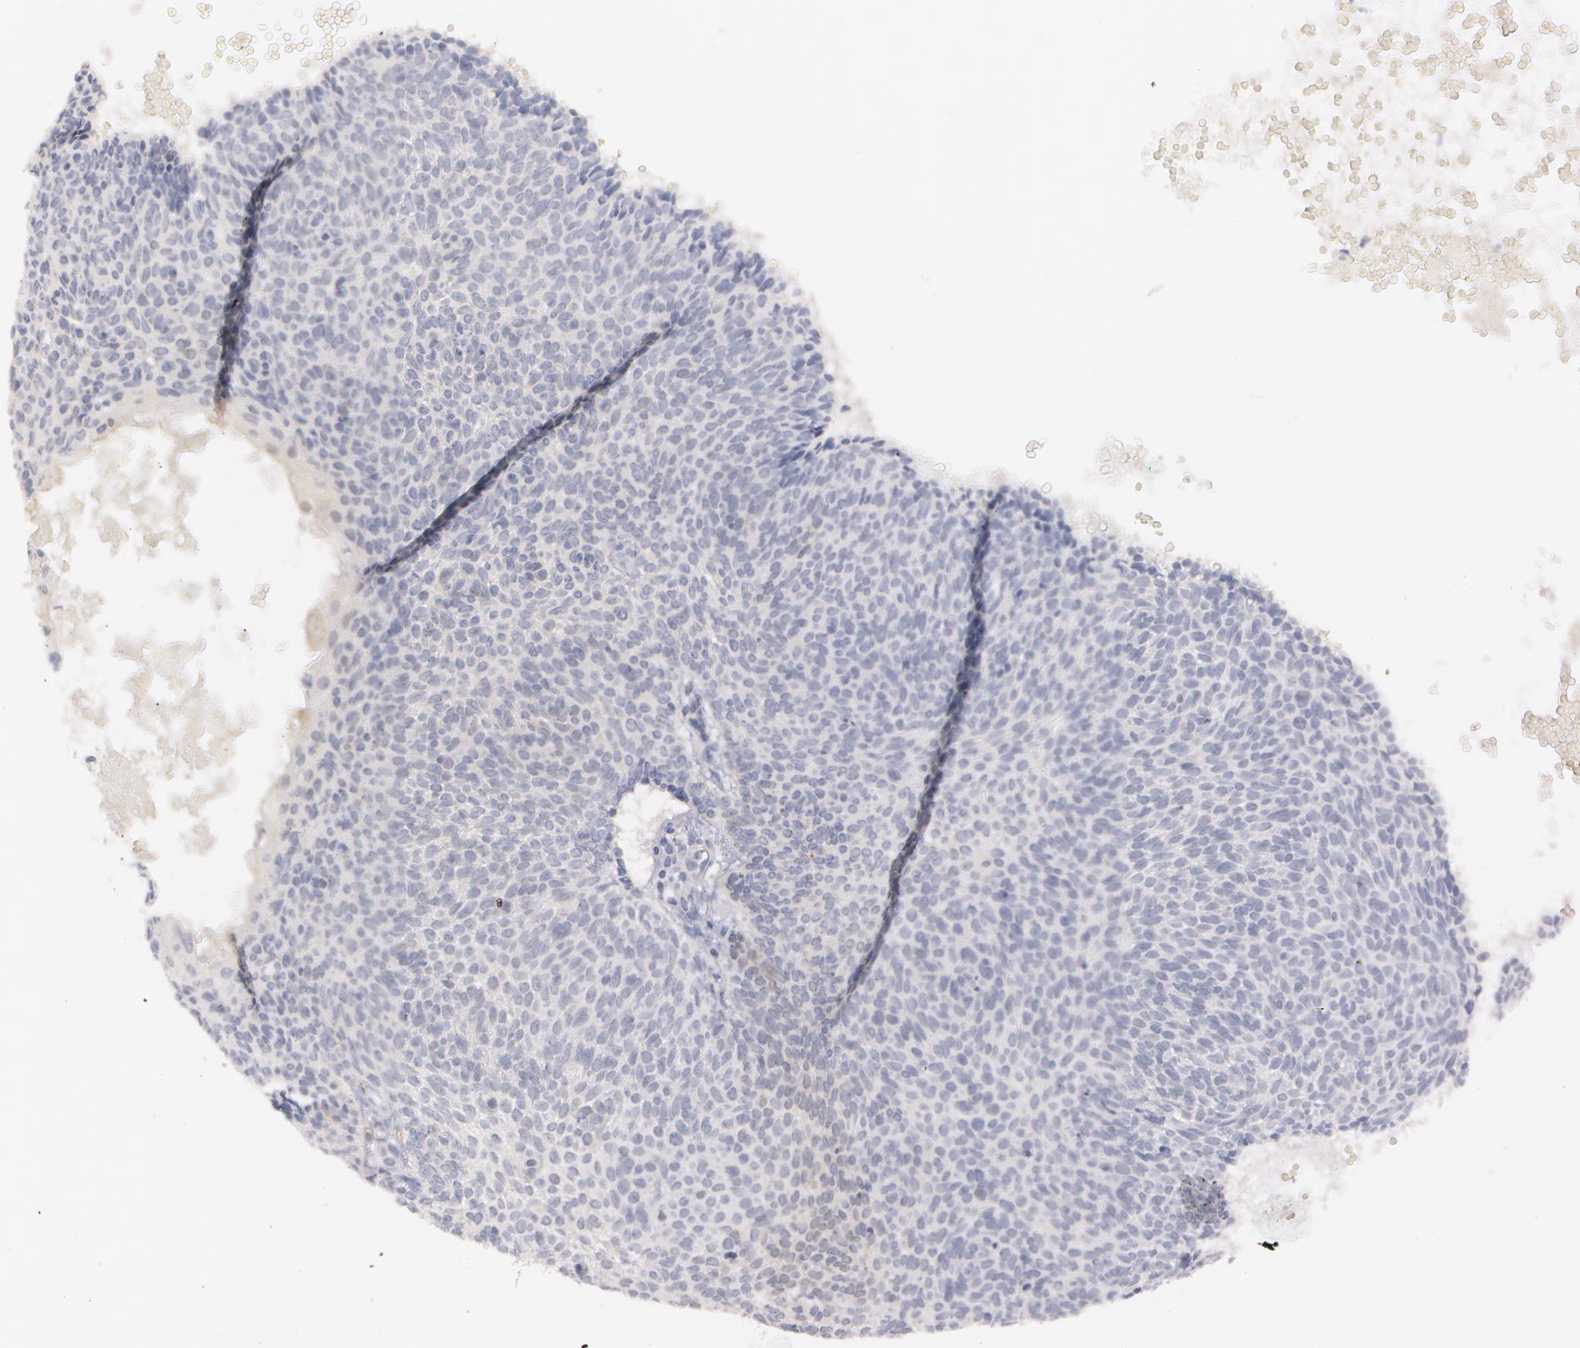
{"staining": {"intensity": "negative", "quantity": "none", "location": "none"}, "tissue": "skin cancer", "cell_type": "Tumor cells", "image_type": "cancer", "snomed": [{"axis": "morphology", "description": "Basal cell carcinoma"}, {"axis": "topography", "description": "Skin"}], "caption": "The IHC photomicrograph has no significant staining in tumor cells of skin basal cell carcinoma tissue.", "gene": "IL1RN", "patient": {"sex": "male", "age": 84}}